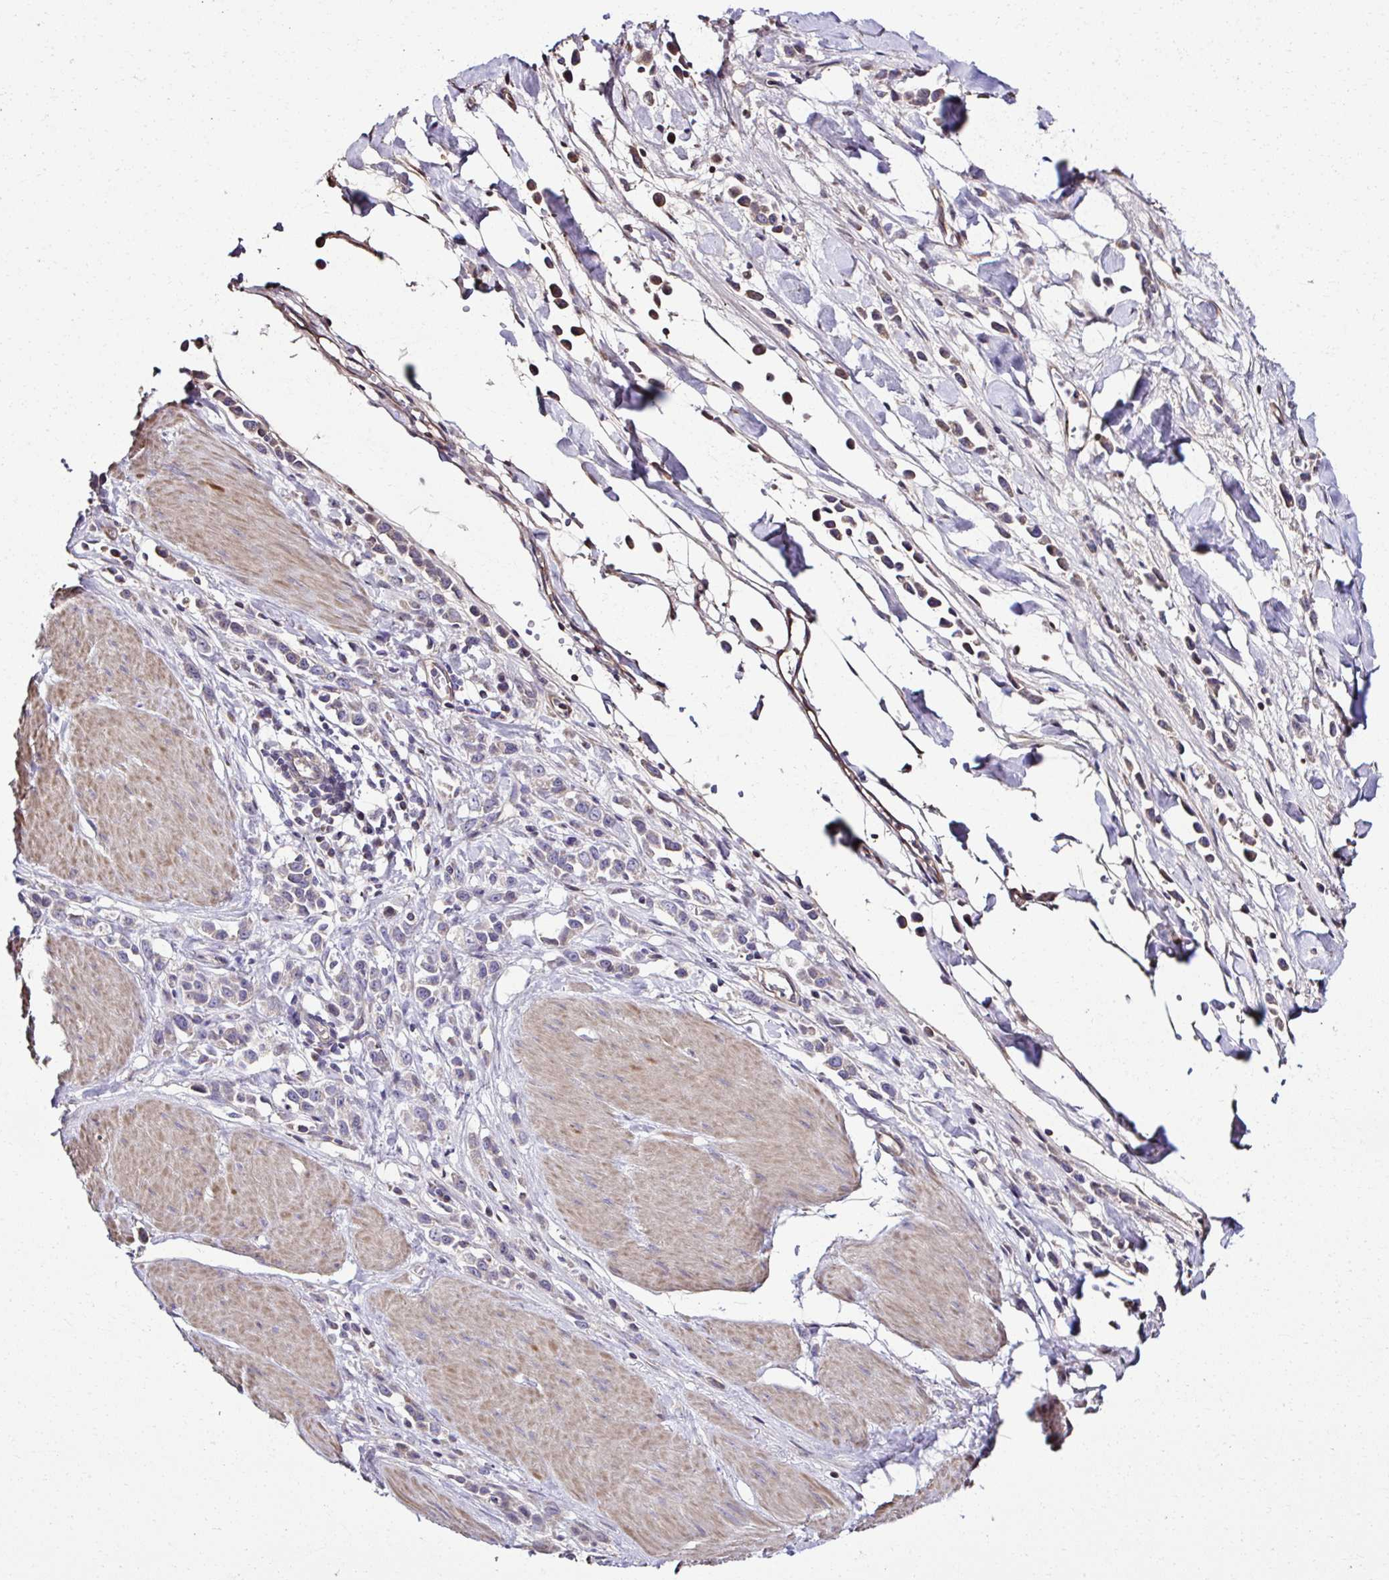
{"staining": {"intensity": "negative", "quantity": "none", "location": "none"}, "tissue": "stomach cancer", "cell_type": "Tumor cells", "image_type": "cancer", "snomed": [{"axis": "morphology", "description": "Adenocarcinoma, NOS"}, {"axis": "topography", "description": "Stomach"}], "caption": "DAB (3,3'-diaminobenzidine) immunohistochemical staining of stomach cancer shows no significant staining in tumor cells. (Immunohistochemistry, brightfield microscopy, high magnification).", "gene": "CCDC85C", "patient": {"sex": "male", "age": 47}}